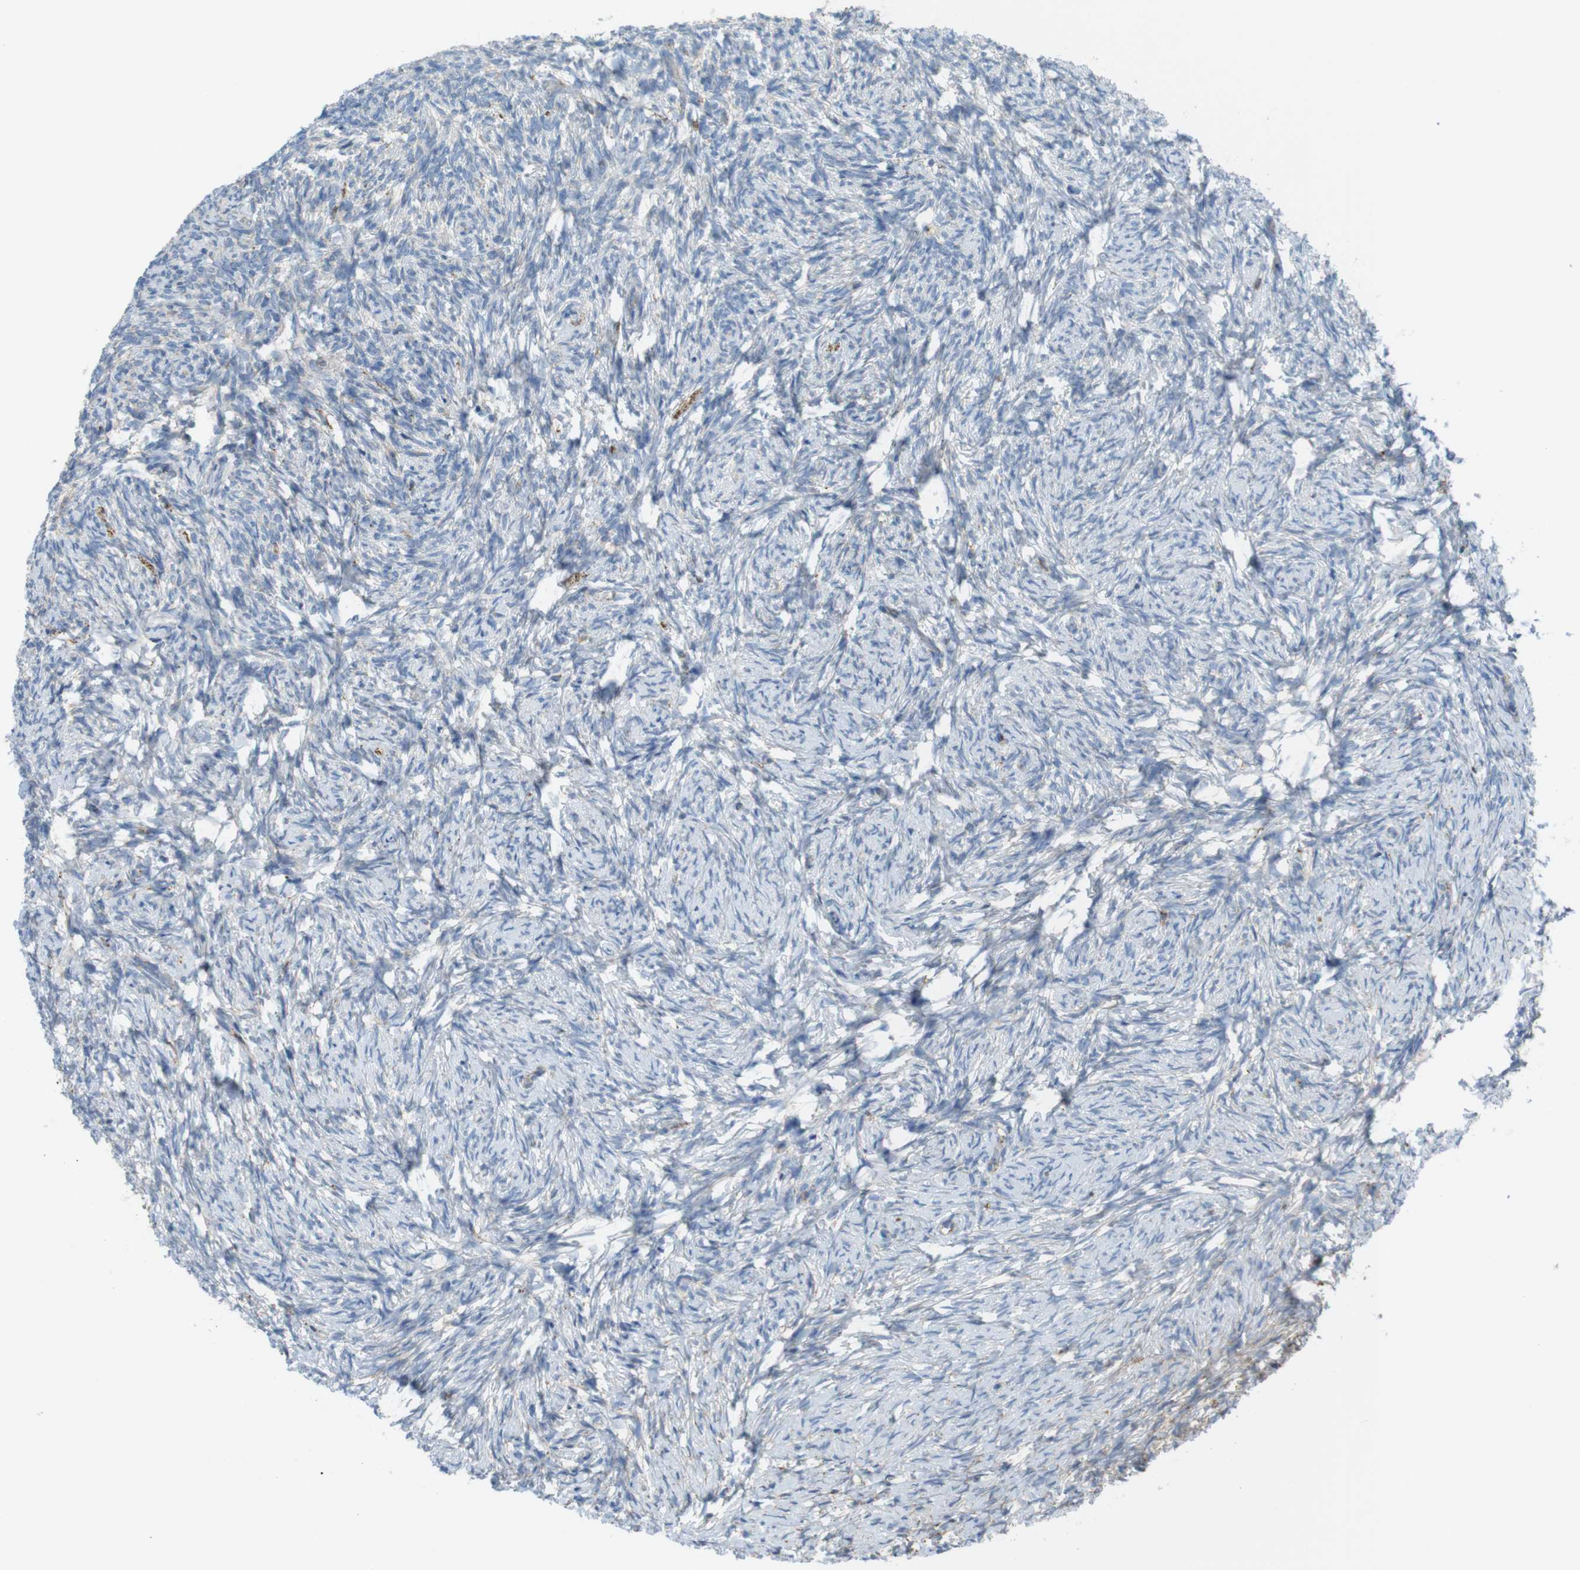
{"staining": {"intensity": "moderate", "quantity": "25%-75%", "location": "cytoplasmic/membranous"}, "tissue": "ovary", "cell_type": "Follicle cells", "image_type": "normal", "snomed": [{"axis": "morphology", "description": "Normal tissue, NOS"}, {"axis": "topography", "description": "Ovary"}], "caption": "The histopathology image exhibits staining of benign ovary, revealing moderate cytoplasmic/membranous protein expression (brown color) within follicle cells.", "gene": "GRIK1", "patient": {"sex": "female", "age": 60}}